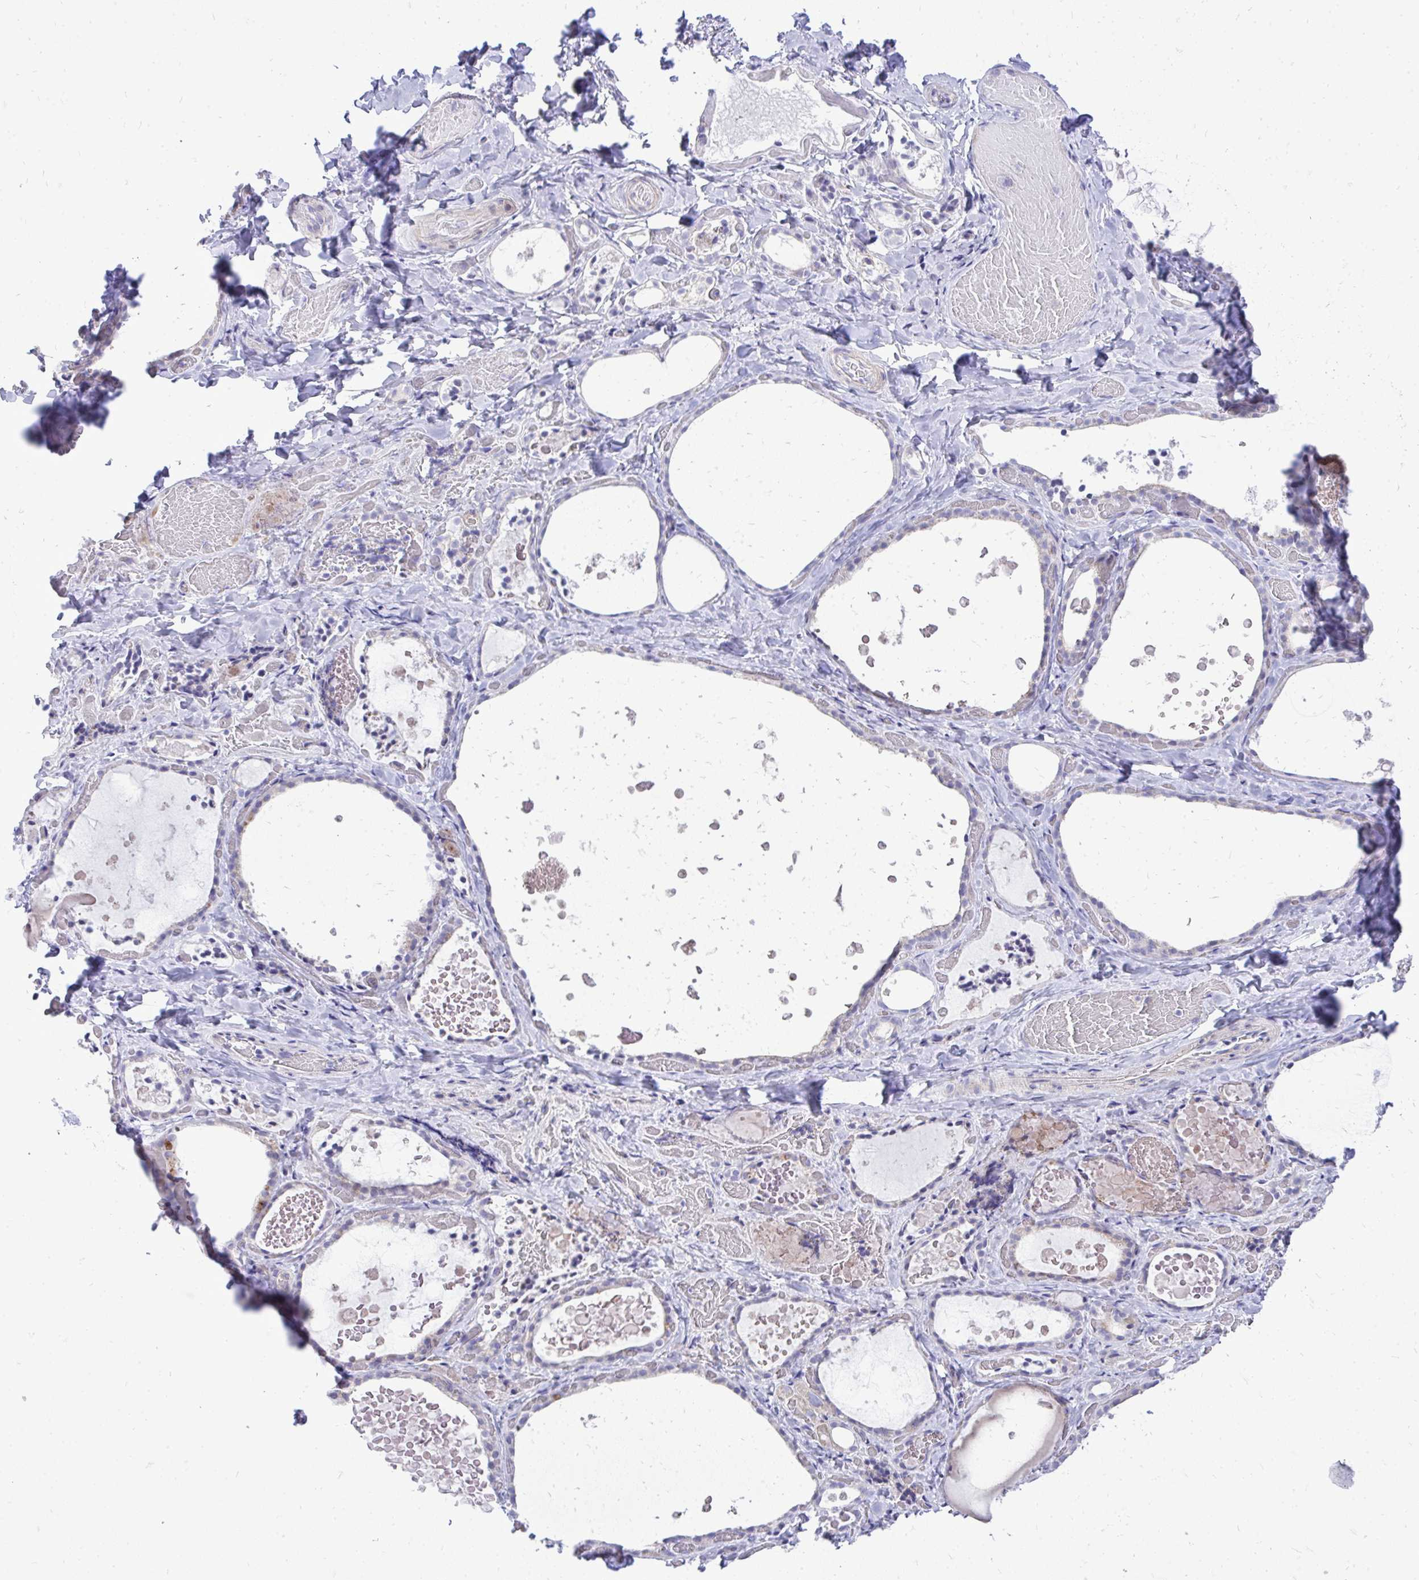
{"staining": {"intensity": "negative", "quantity": "none", "location": "none"}, "tissue": "thyroid gland", "cell_type": "Glandular cells", "image_type": "normal", "snomed": [{"axis": "morphology", "description": "Normal tissue, NOS"}, {"axis": "topography", "description": "Thyroid gland"}], "caption": "Protein analysis of normal thyroid gland displays no significant expression in glandular cells. (Brightfield microscopy of DAB (3,3'-diaminobenzidine) immunohistochemistry at high magnification).", "gene": "OR8D1", "patient": {"sex": "female", "age": 56}}